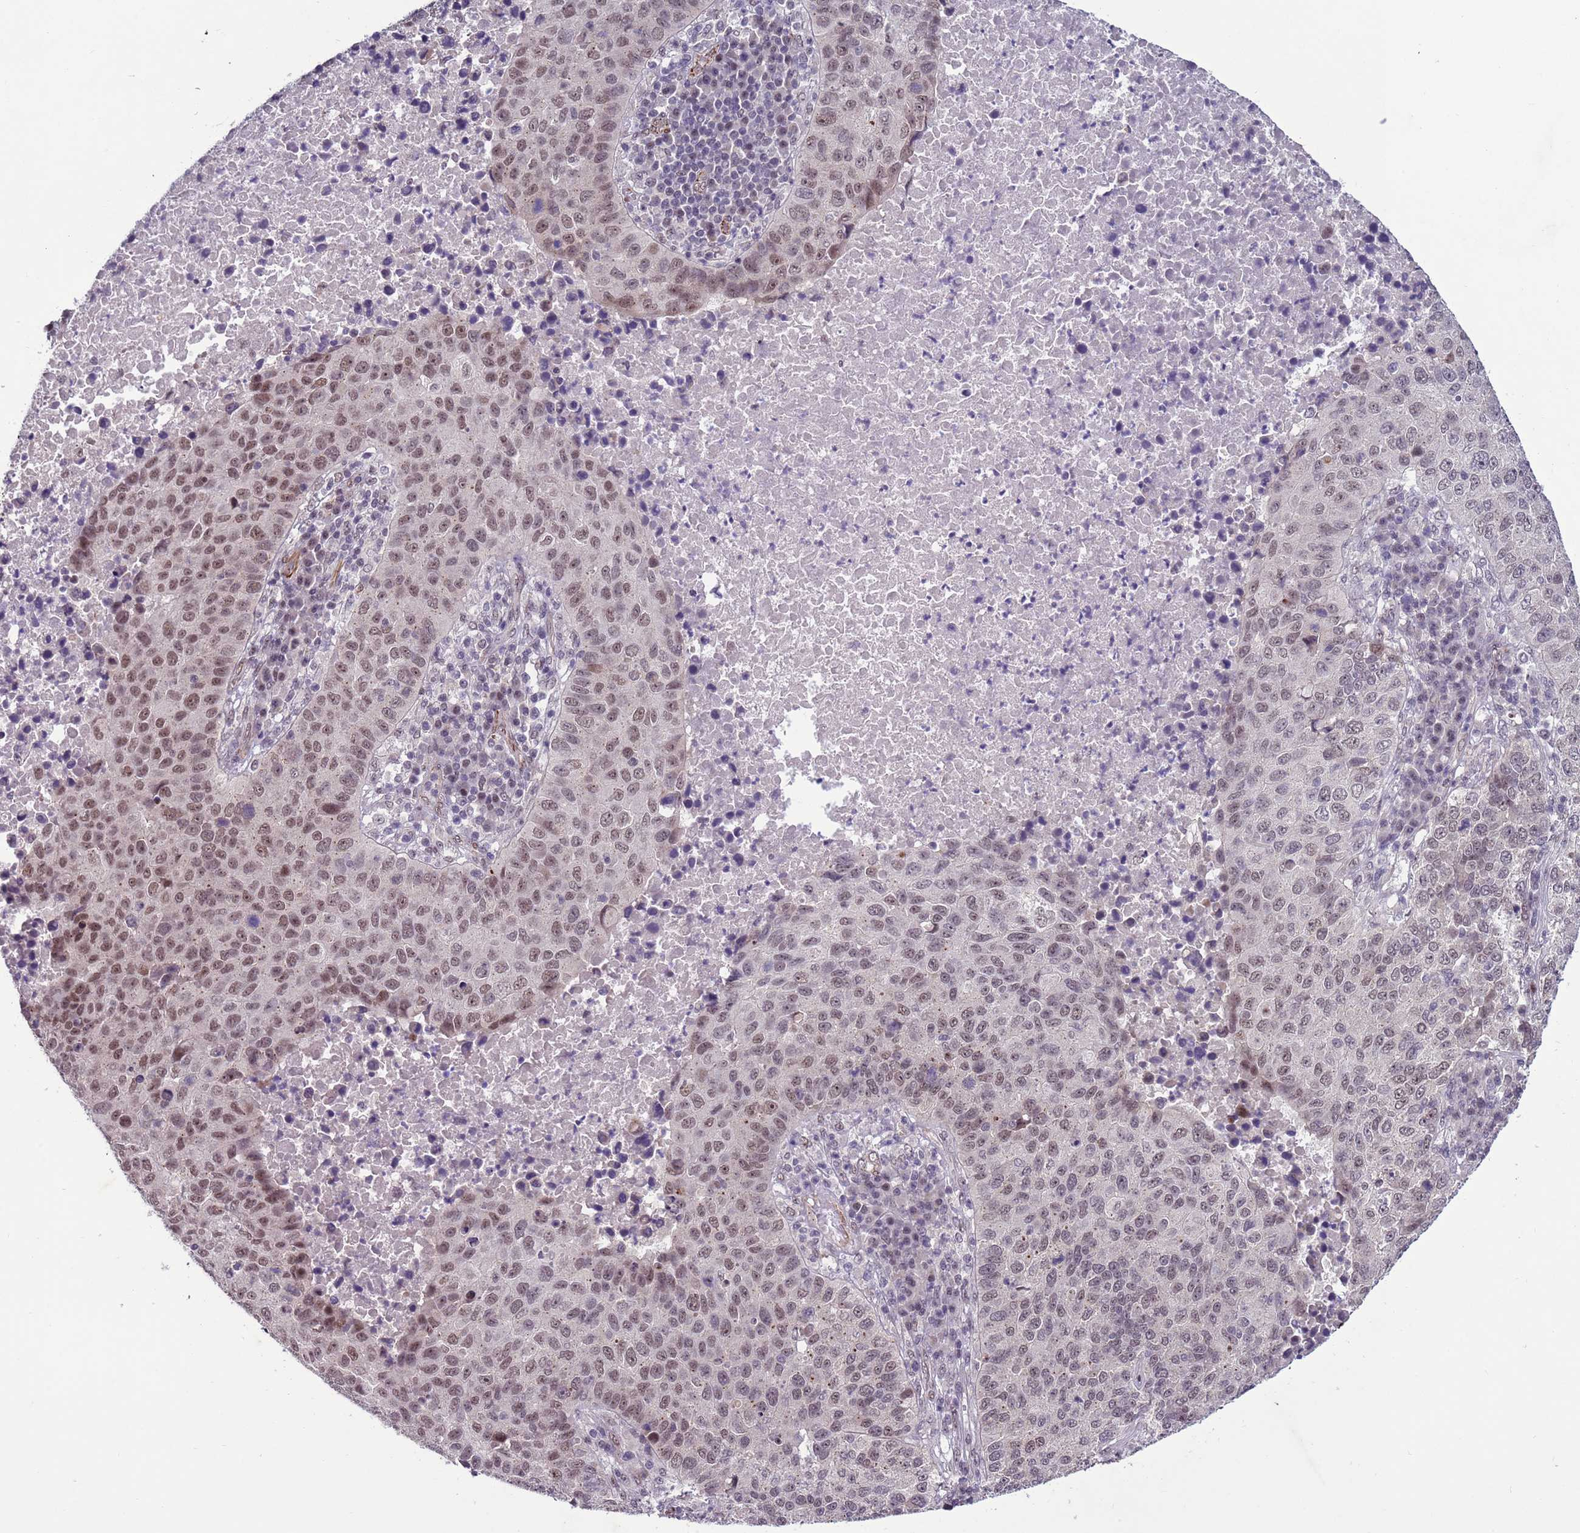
{"staining": {"intensity": "moderate", "quantity": ">75%", "location": "nuclear"}, "tissue": "lung cancer", "cell_type": "Tumor cells", "image_type": "cancer", "snomed": [{"axis": "morphology", "description": "Squamous cell carcinoma, NOS"}, {"axis": "topography", "description": "Lung"}], "caption": "An IHC image of tumor tissue is shown. Protein staining in brown shows moderate nuclear positivity in lung cancer within tumor cells.", "gene": "SHC3", "patient": {"sex": "male", "age": 73}}